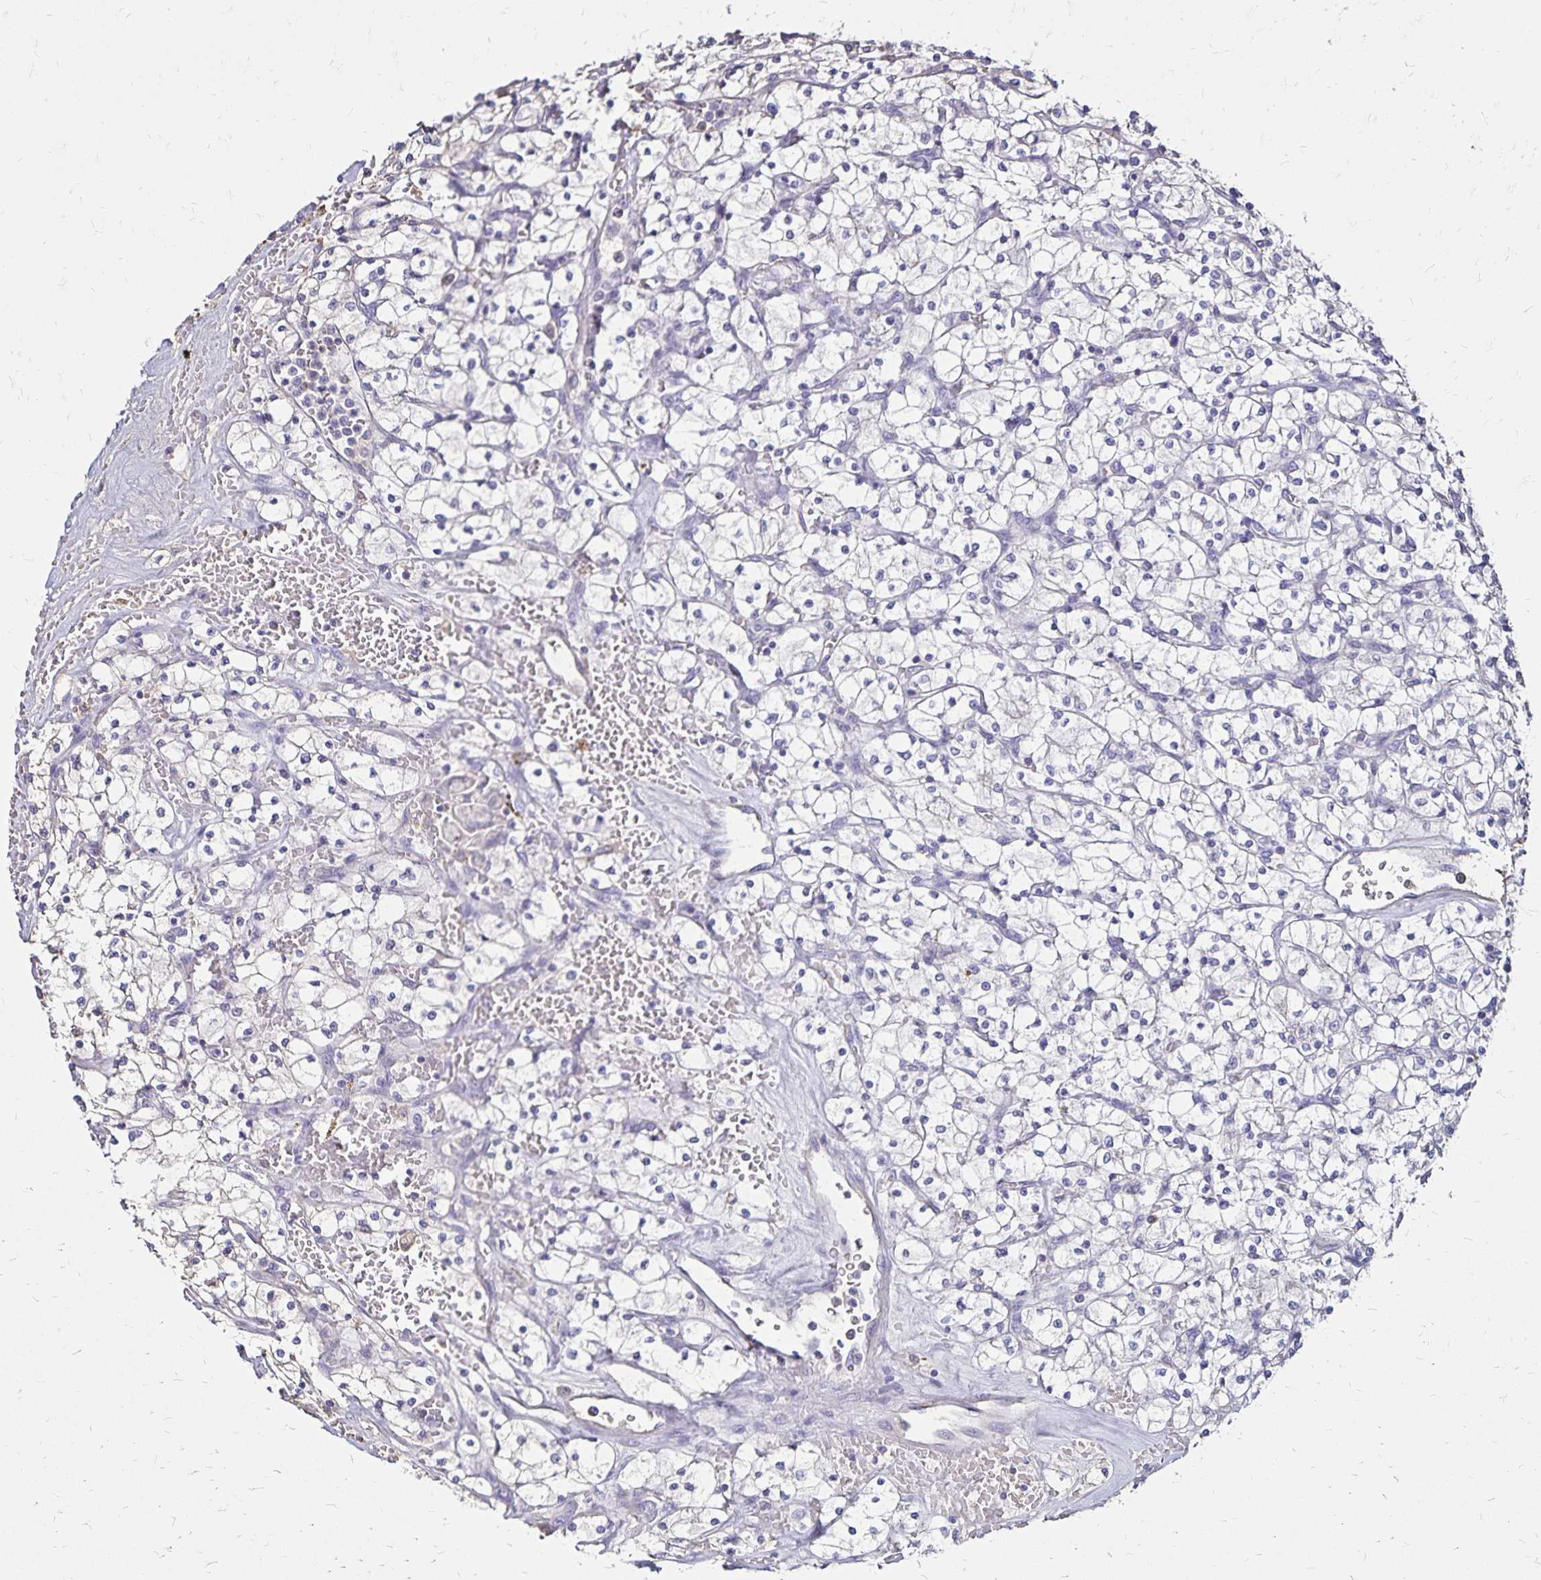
{"staining": {"intensity": "negative", "quantity": "none", "location": "none"}, "tissue": "renal cancer", "cell_type": "Tumor cells", "image_type": "cancer", "snomed": [{"axis": "morphology", "description": "Adenocarcinoma, NOS"}, {"axis": "topography", "description": "Kidney"}], "caption": "A high-resolution image shows immunohistochemistry (IHC) staining of renal adenocarcinoma, which shows no significant staining in tumor cells.", "gene": "KISS1", "patient": {"sex": "female", "age": 64}}